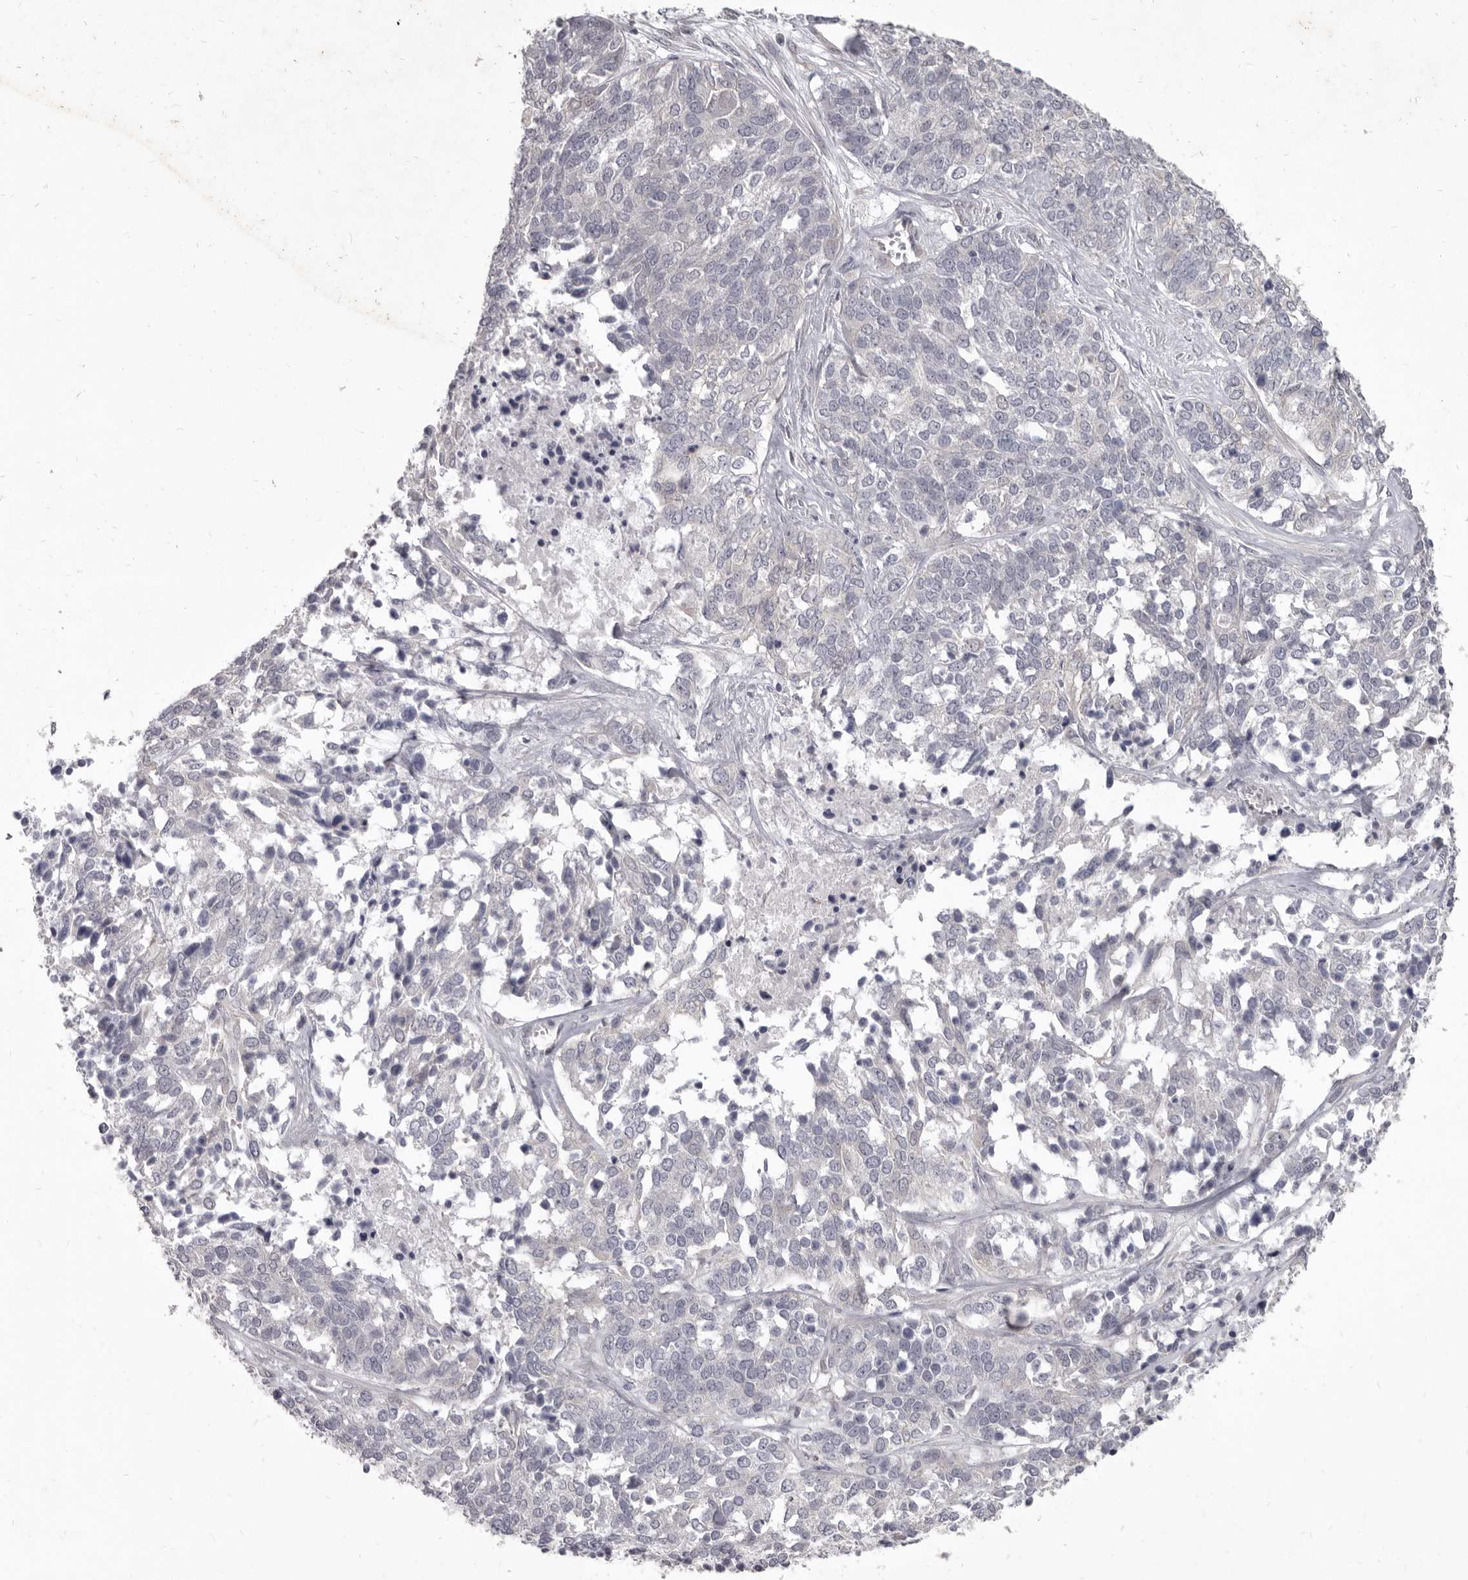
{"staining": {"intensity": "negative", "quantity": "none", "location": "none"}, "tissue": "ovarian cancer", "cell_type": "Tumor cells", "image_type": "cancer", "snomed": [{"axis": "morphology", "description": "Cystadenocarcinoma, serous, NOS"}, {"axis": "topography", "description": "Ovary"}], "caption": "Tumor cells are negative for brown protein staining in ovarian cancer.", "gene": "GSK3B", "patient": {"sex": "female", "age": 44}}